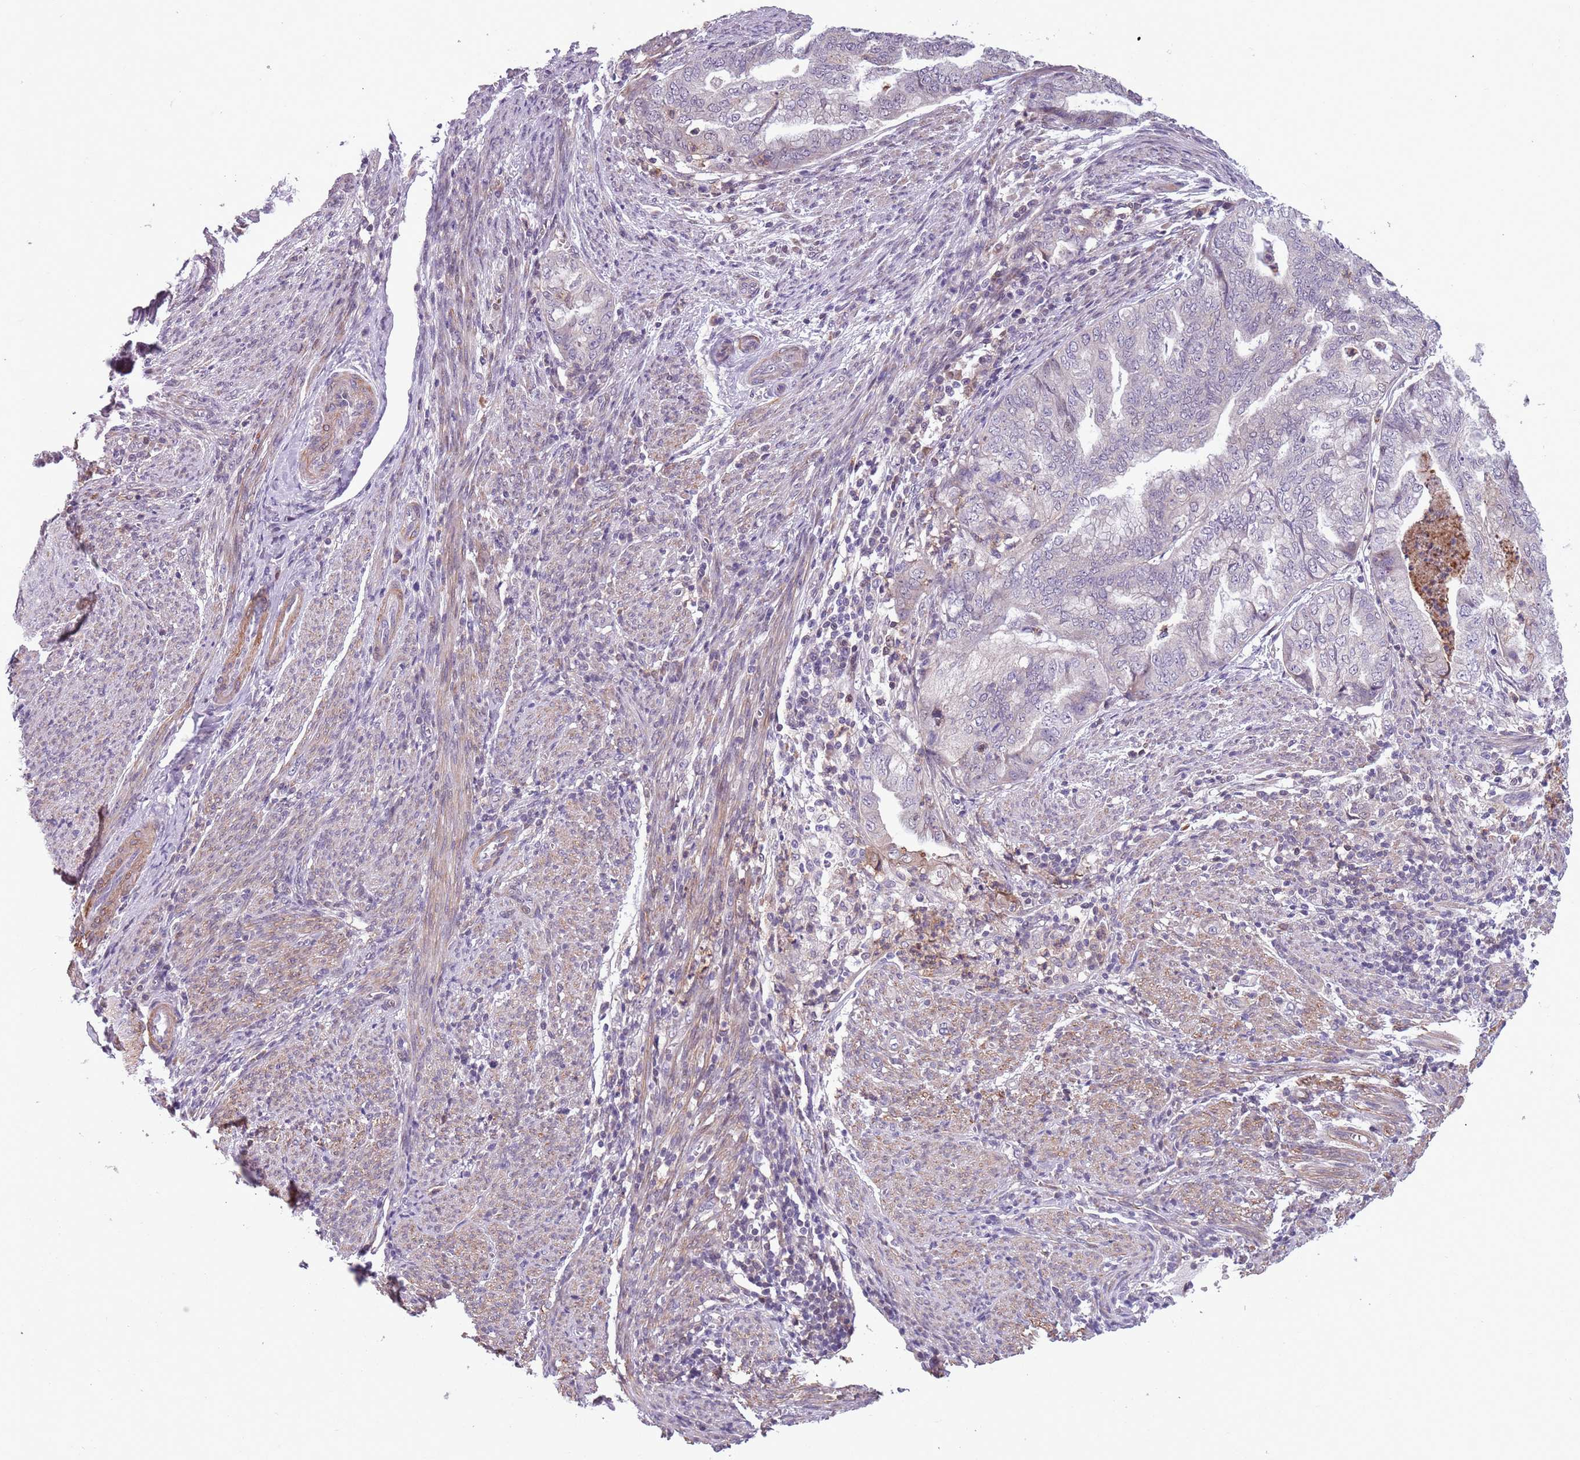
{"staining": {"intensity": "moderate", "quantity": "<25%", "location": "cytoplasmic/membranous,nuclear"}, "tissue": "endometrial cancer", "cell_type": "Tumor cells", "image_type": "cancer", "snomed": [{"axis": "morphology", "description": "Adenocarcinoma, NOS"}, {"axis": "topography", "description": "Endometrium"}], "caption": "Immunohistochemical staining of endometrial adenocarcinoma reveals low levels of moderate cytoplasmic/membranous and nuclear protein expression in about <25% of tumor cells.", "gene": "JAML", "patient": {"sex": "female", "age": 79}}